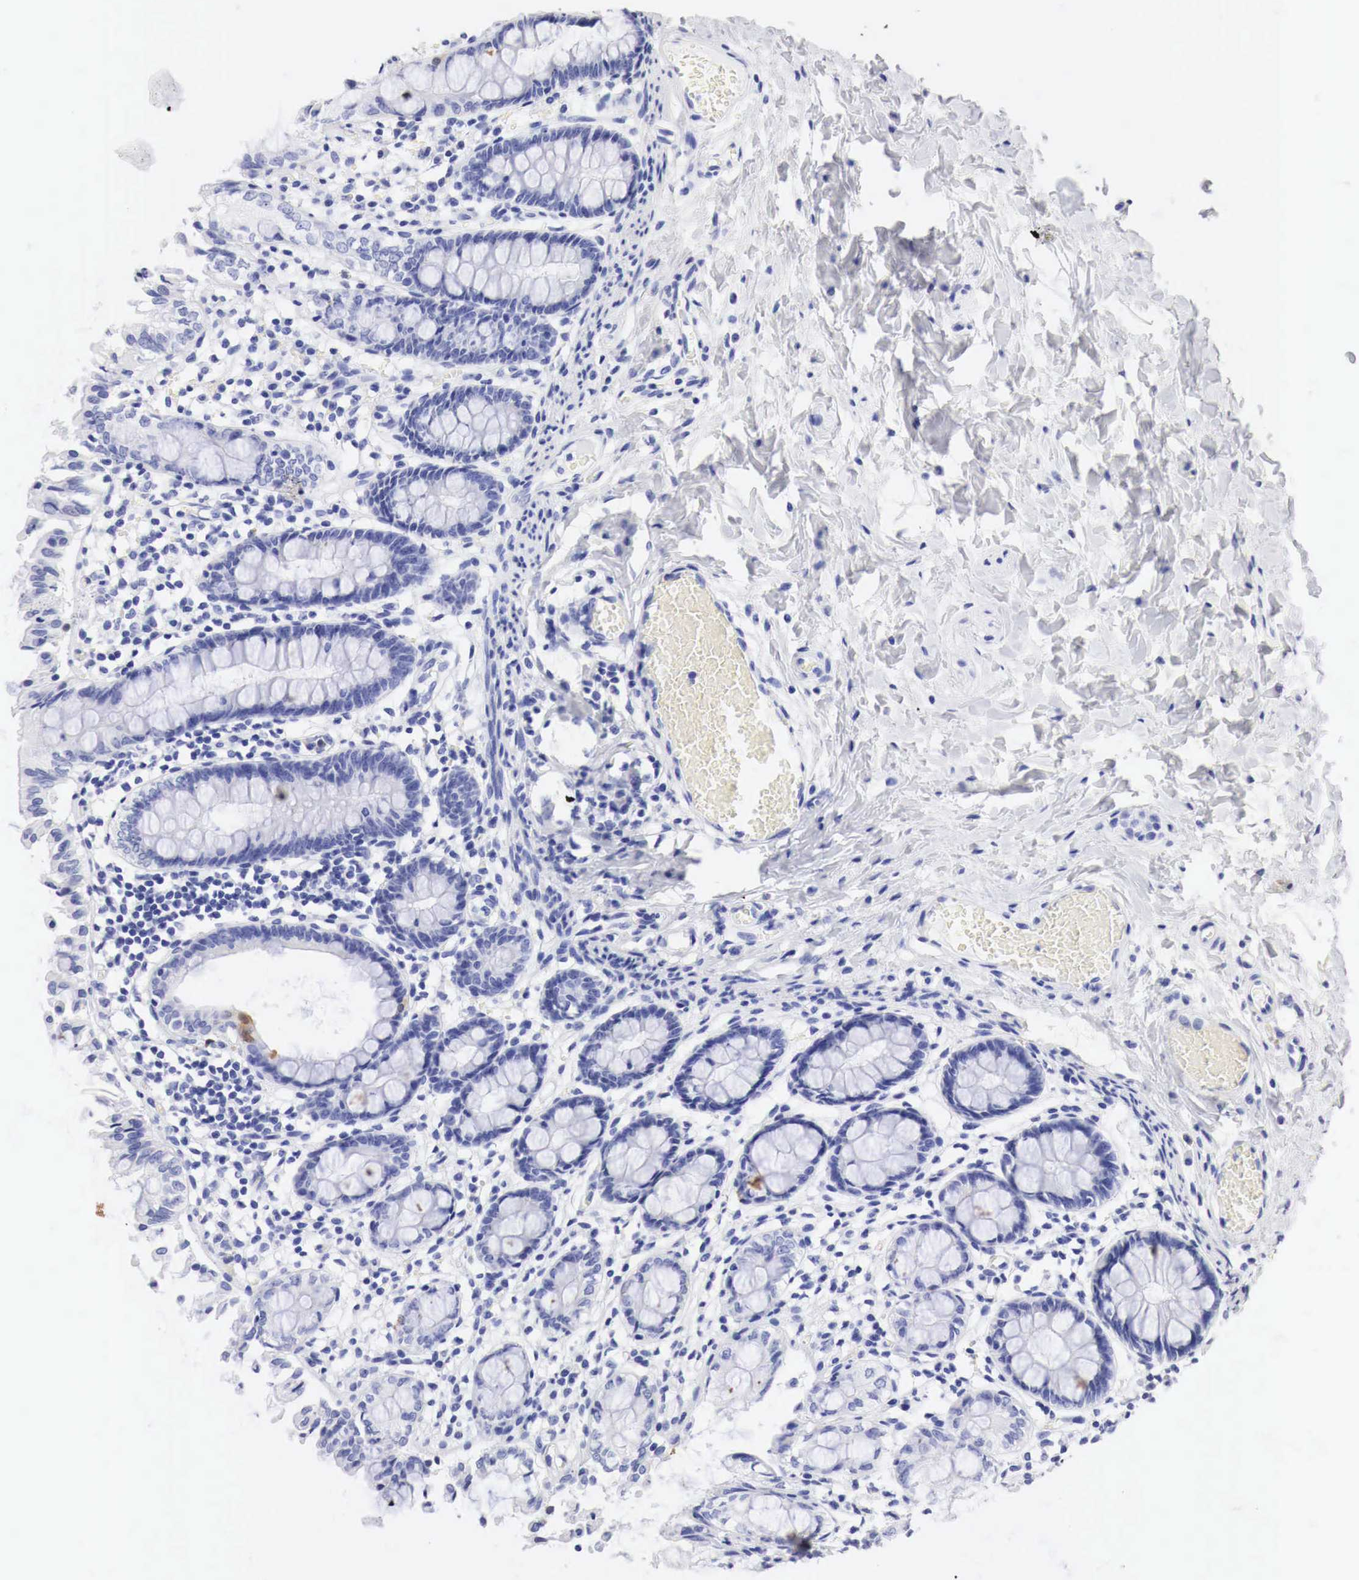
{"staining": {"intensity": "negative", "quantity": "none", "location": "none"}, "tissue": "colon", "cell_type": "Endothelial cells", "image_type": "normal", "snomed": [{"axis": "morphology", "description": "Normal tissue, NOS"}, {"axis": "topography", "description": "Colon"}], "caption": "Immunohistochemistry (IHC) of benign human colon shows no positivity in endothelial cells.", "gene": "CDKN2A", "patient": {"sex": "male", "age": 1}}